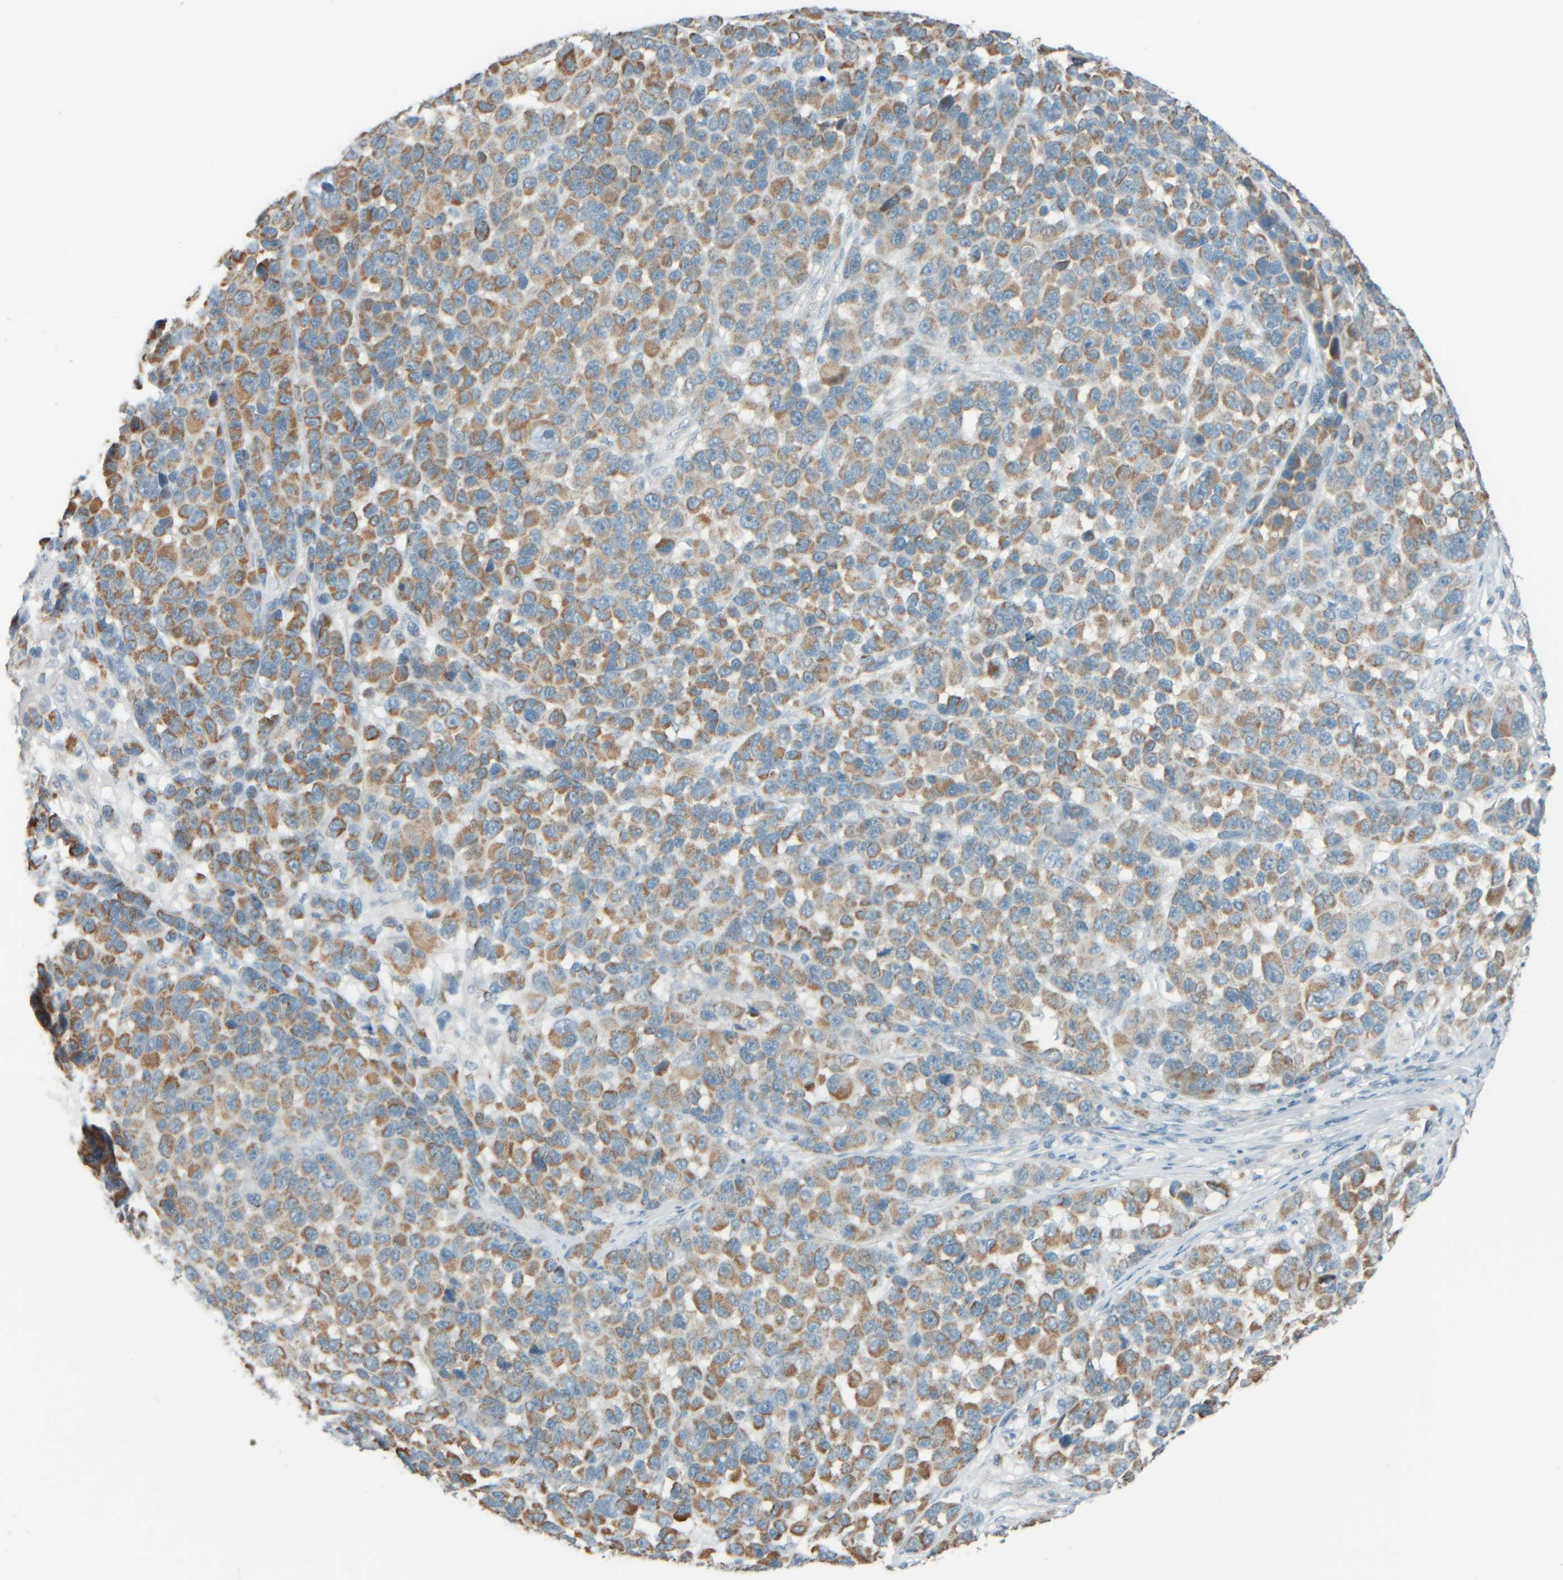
{"staining": {"intensity": "moderate", "quantity": ">75%", "location": "cytoplasmic/membranous"}, "tissue": "melanoma", "cell_type": "Tumor cells", "image_type": "cancer", "snomed": [{"axis": "morphology", "description": "Malignant melanoma, NOS"}, {"axis": "topography", "description": "Skin"}], "caption": "Immunohistochemical staining of human malignant melanoma reveals moderate cytoplasmic/membranous protein positivity in approximately >75% of tumor cells.", "gene": "PTGES3L-AARSD1", "patient": {"sex": "male", "age": 53}}